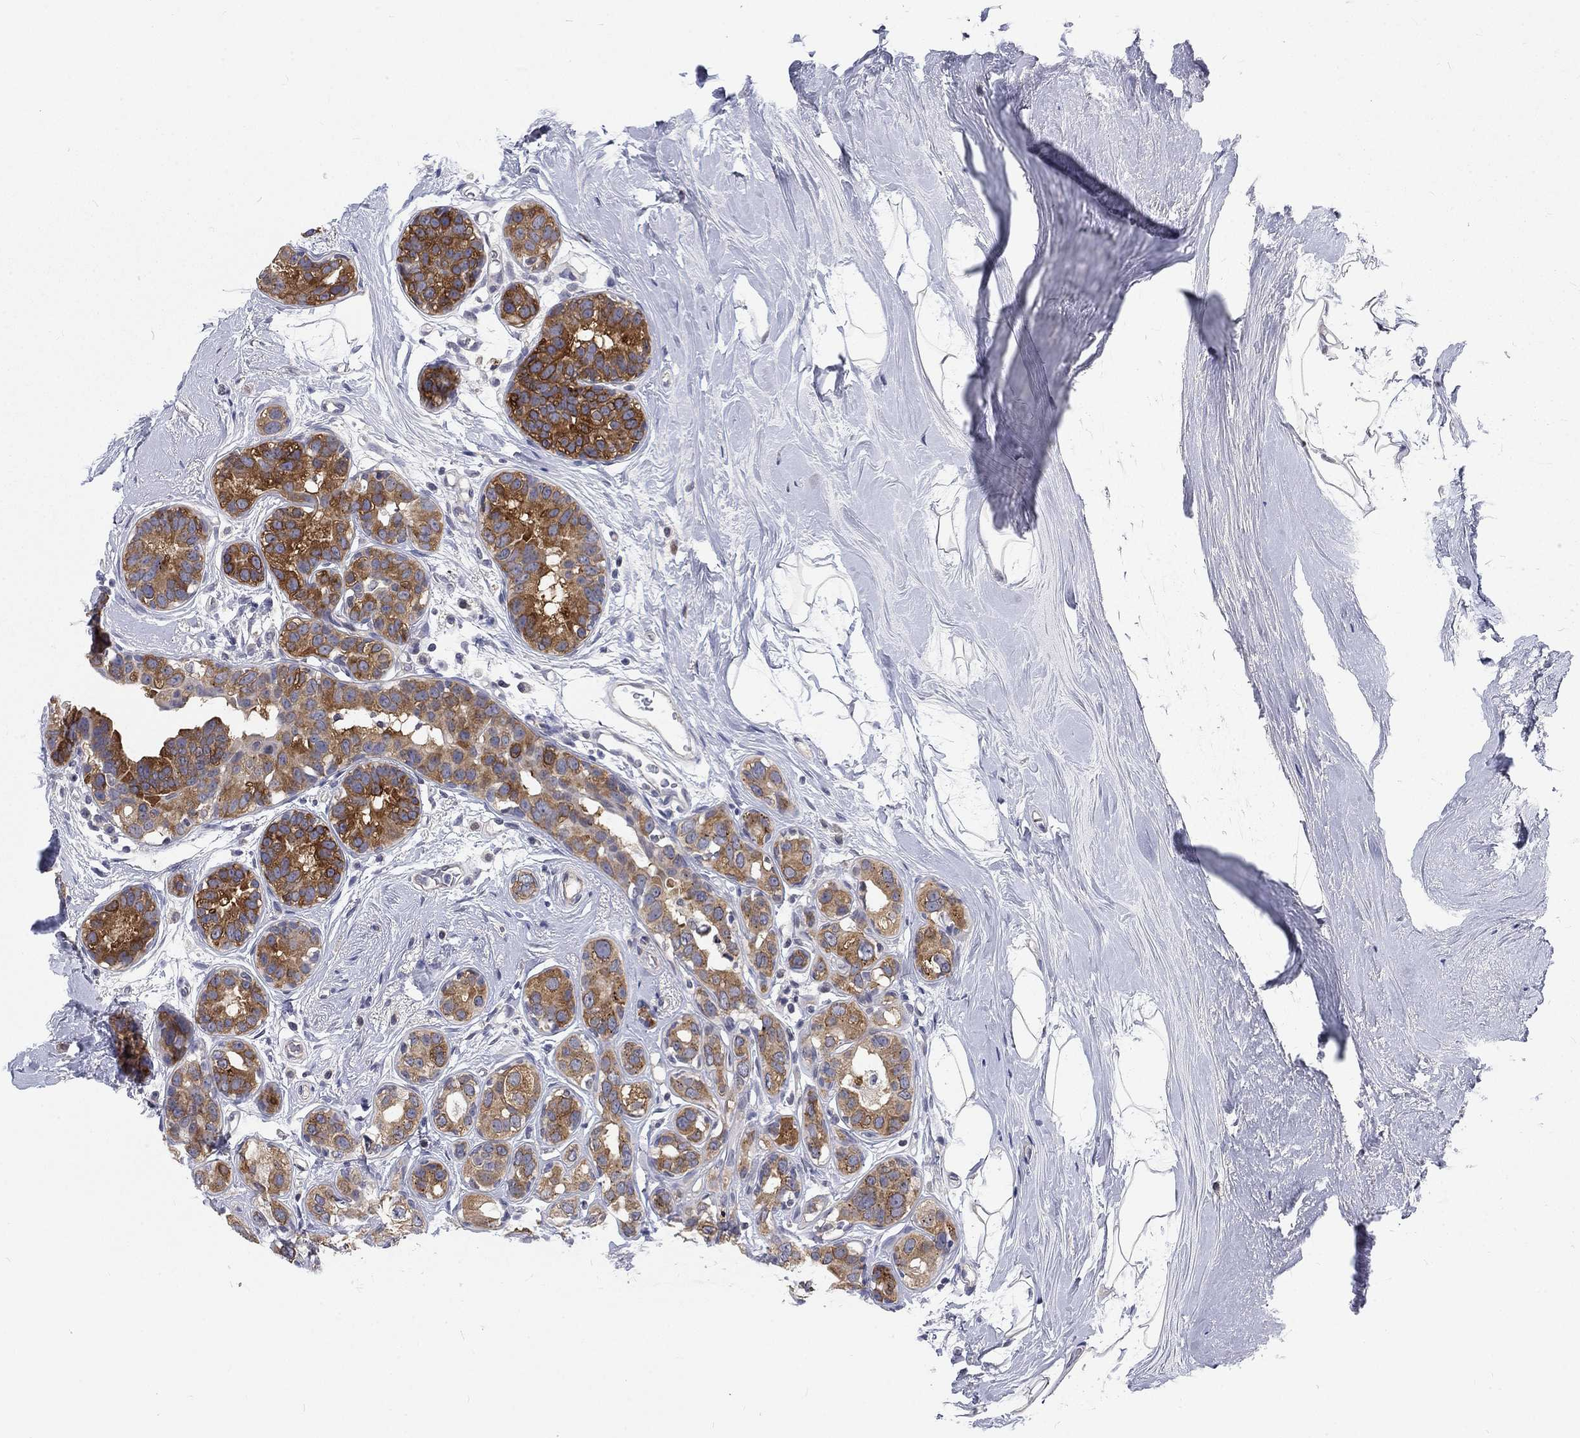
{"staining": {"intensity": "strong", "quantity": "25%-75%", "location": "cytoplasmic/membranous"}, "tissue": "breast cancer", "cell_type": "Tumor cells", "image_type": "cancer", "snomed": [{"axis": "morphology", "description": "Duct carcinoma"}, {"axis": "topography", "description": "Breast"}], "caption": "Approximately 25%-75% of tumor cells in human invasive ductal carcinoma (breast) exhibit strong cytoplasmic/membranous protein expression as visualized by brown immunohistochemical staining.", "gene": "PHKA1", "patient": {"sex": "female", "age": 55}}